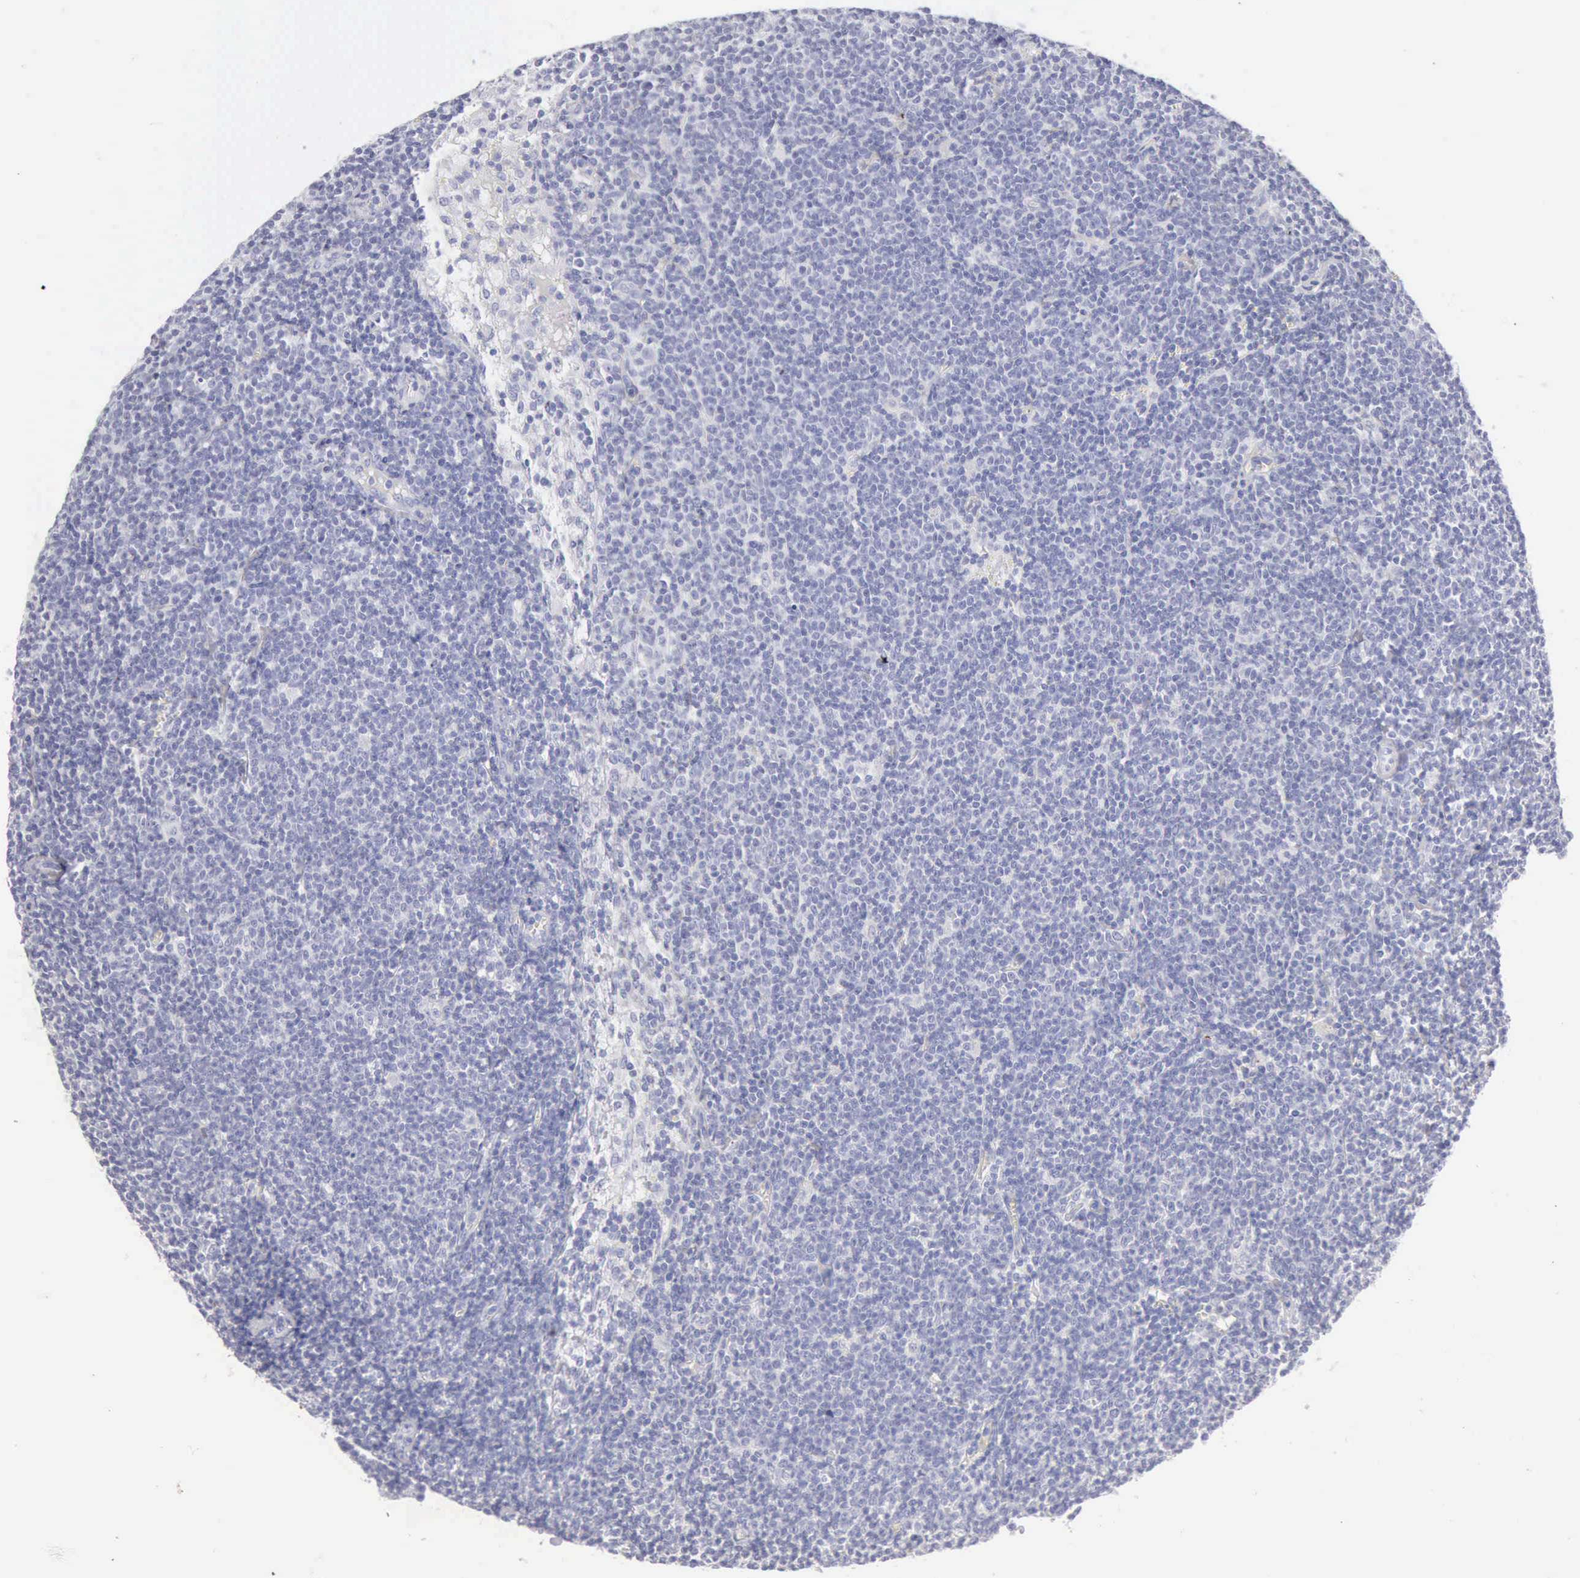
{"staining": {"intensity": "negative", "quantity": "none", "location": "none"}, "tissue": "lymphoma", "cell_type": "Tumor cells", "image_type": "cancer", "snomed": [{"axis": "morphology", "description": "Malignant lymphoma, non-Hodgkin's type, Low grade"}, {"axis": "topography", "description": "Lymph node"}], "caption": "IHC image of neoplastic tissue: lymphoma stained with DAB (3,3'-diaminobenzidine) exhibits no significant protein expression in tumor cells.", "gene": "KRT5", "patient": {"sex": "male", "age": 65}}